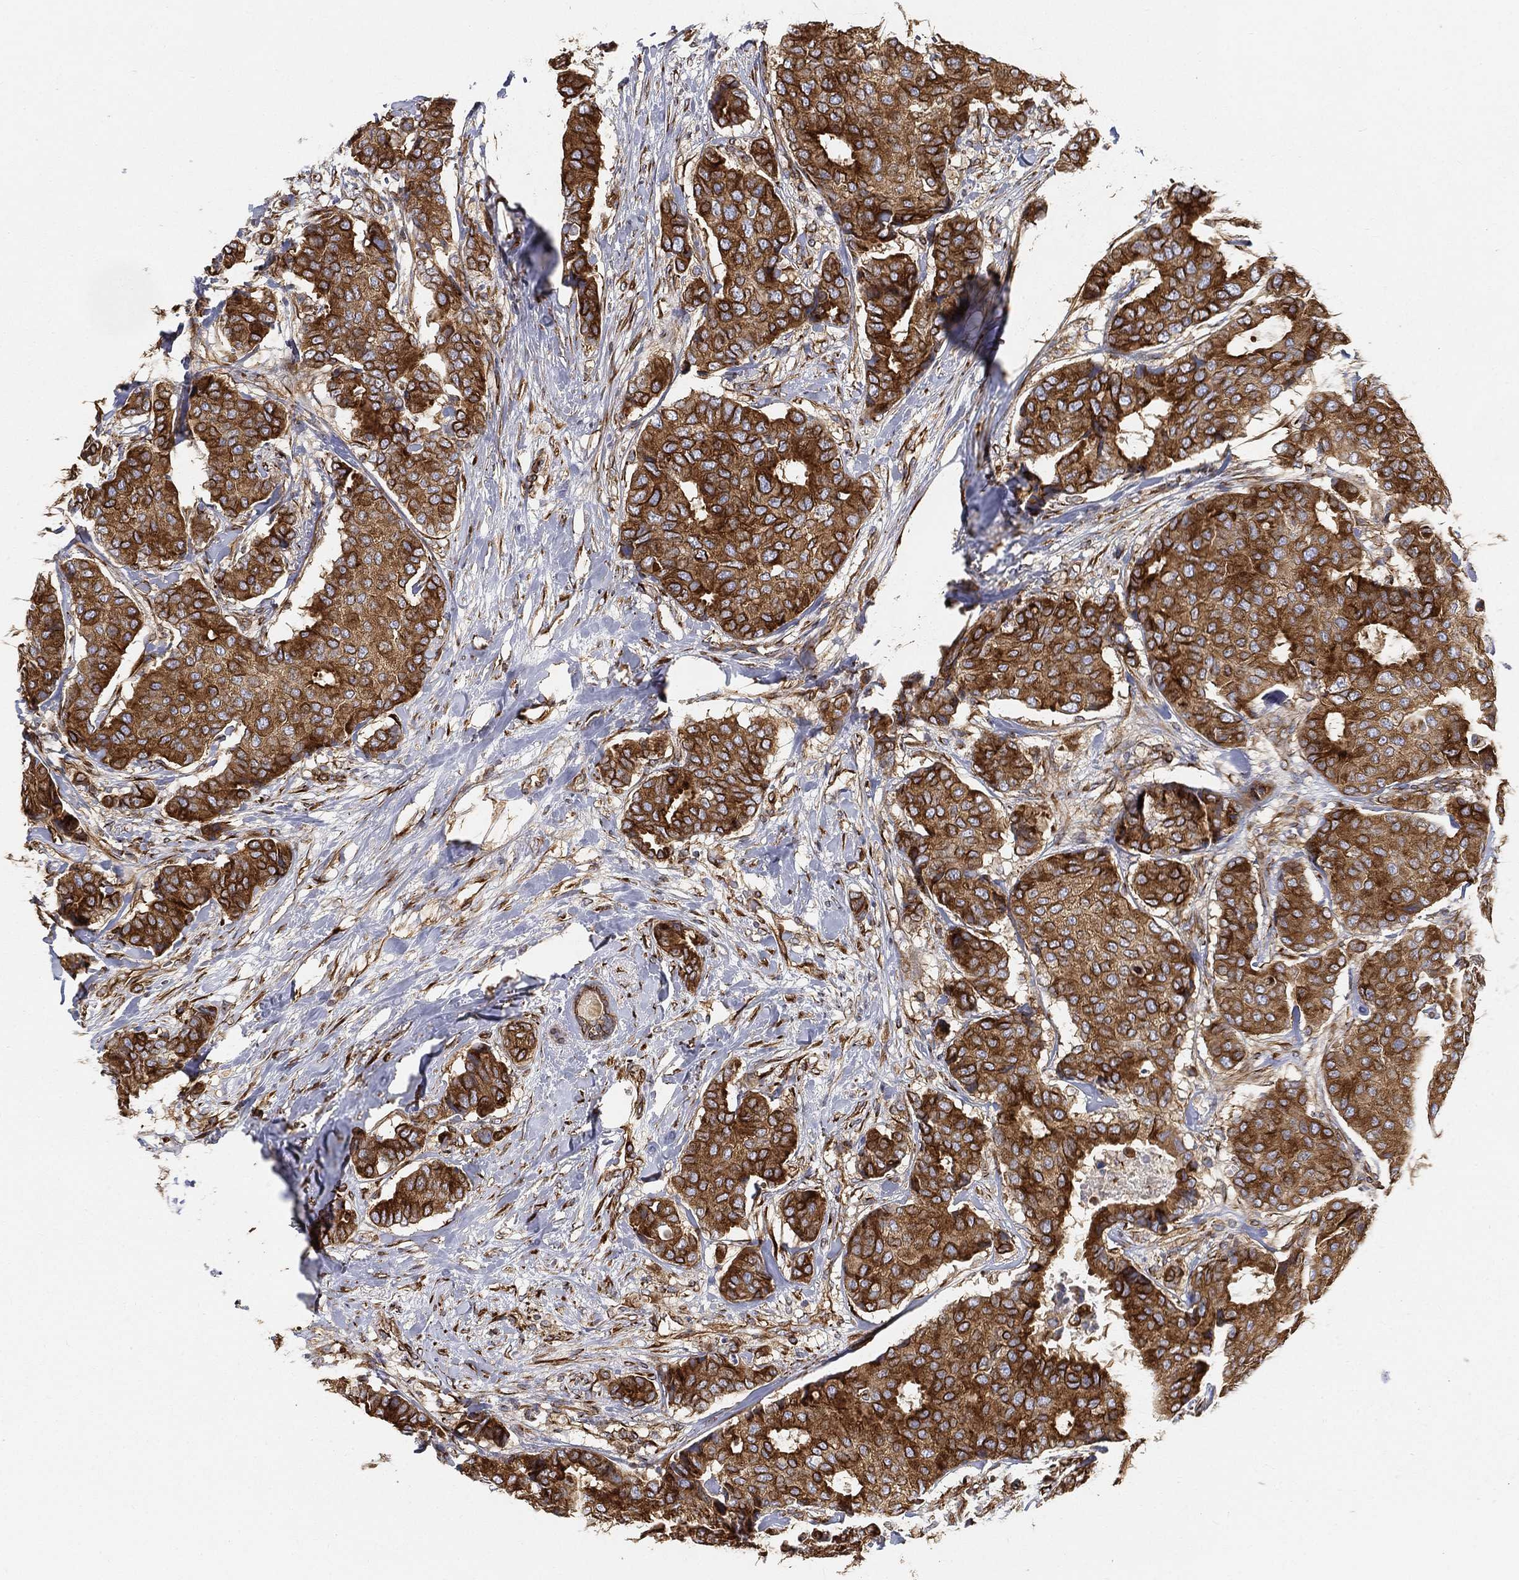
{"staining": {"intensity": "strong", "quantity": ">75%", "location": "cytoplasmic/membranous"}, "tissue": "breast cancer", "cell_type": "Tumor cells", "image_type": "cancer", "snomed": [{"axis": "morphology", "description": "Duct carcinoma"}, {"axis": "topography", "description": "Breast"}], "caption": "IHC staining of breast invasive ductal carcinoma, which demonstrates high levels of strong cytoplasmic/membranous positivity in approximately >75% of tumor cells indicating strong cytoplasmic/membranous protein staining. The staining was performed using DAB (brown) for protein detection and nuclei were counterstained in hematoxylin (blue).", "gene": "TMEM25", "patient": {"sex": "female", "age": 75}}